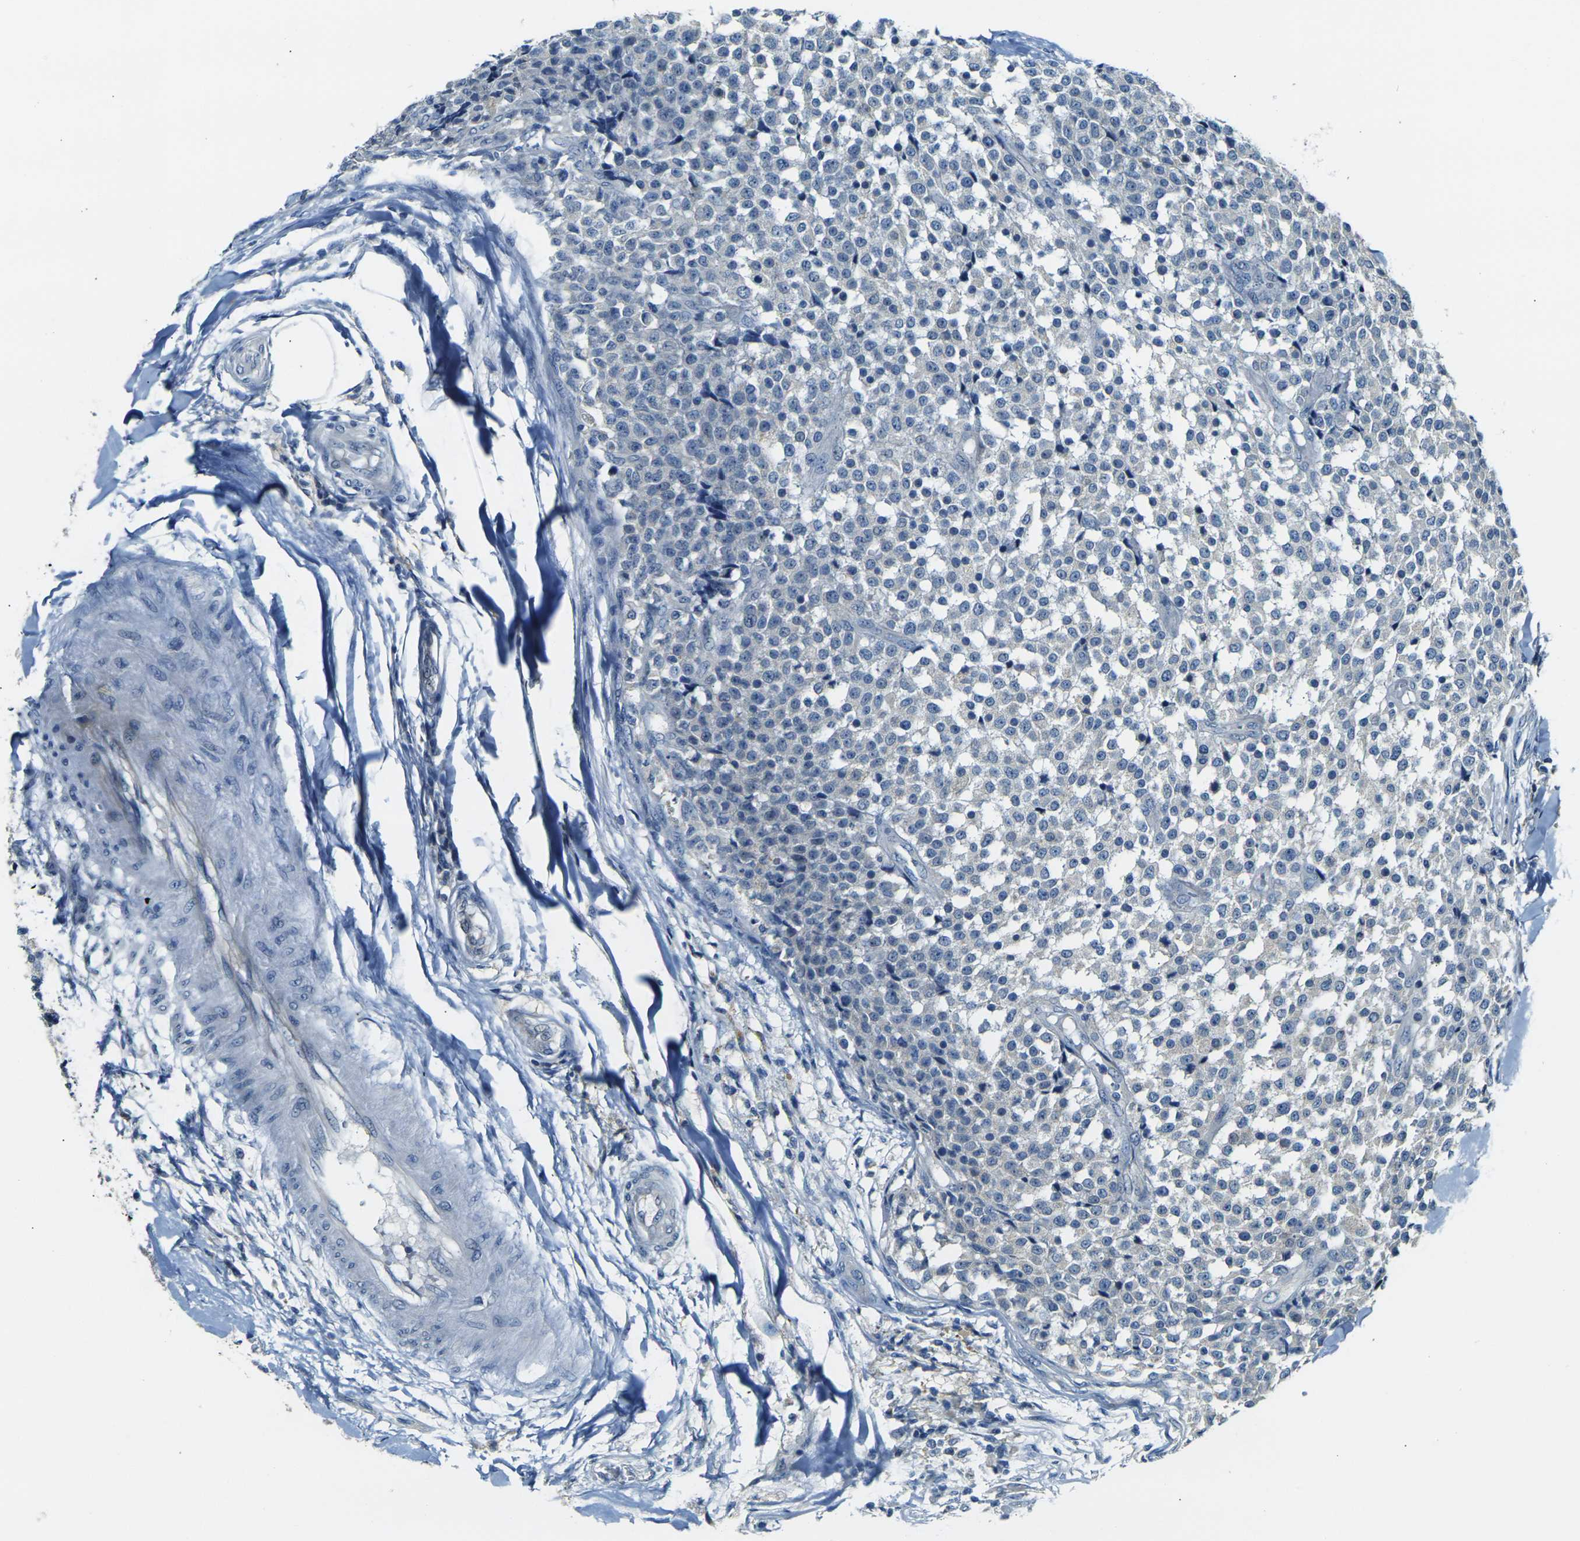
{"staining": {"intensity": "negative", "quantity": "none", "location": "none"}, "tissue": "testis cancer", "cell_type": "Tumor cells", "image_type": "cancer", "snomed": [{"axis": "morphology", "description": "Seminoma, NOS"}, {"axis": "topography", "description": "Testis"}], "caption": "There is no significant expression in tumor cells of testis cancer (seminoma). (Brightfield microscopy of DAB (3,3'-diaminobenzidine) IHC at high magnification).", "gene": "SHISAL2B", "patient": {"sex": "male", "age": 59}}